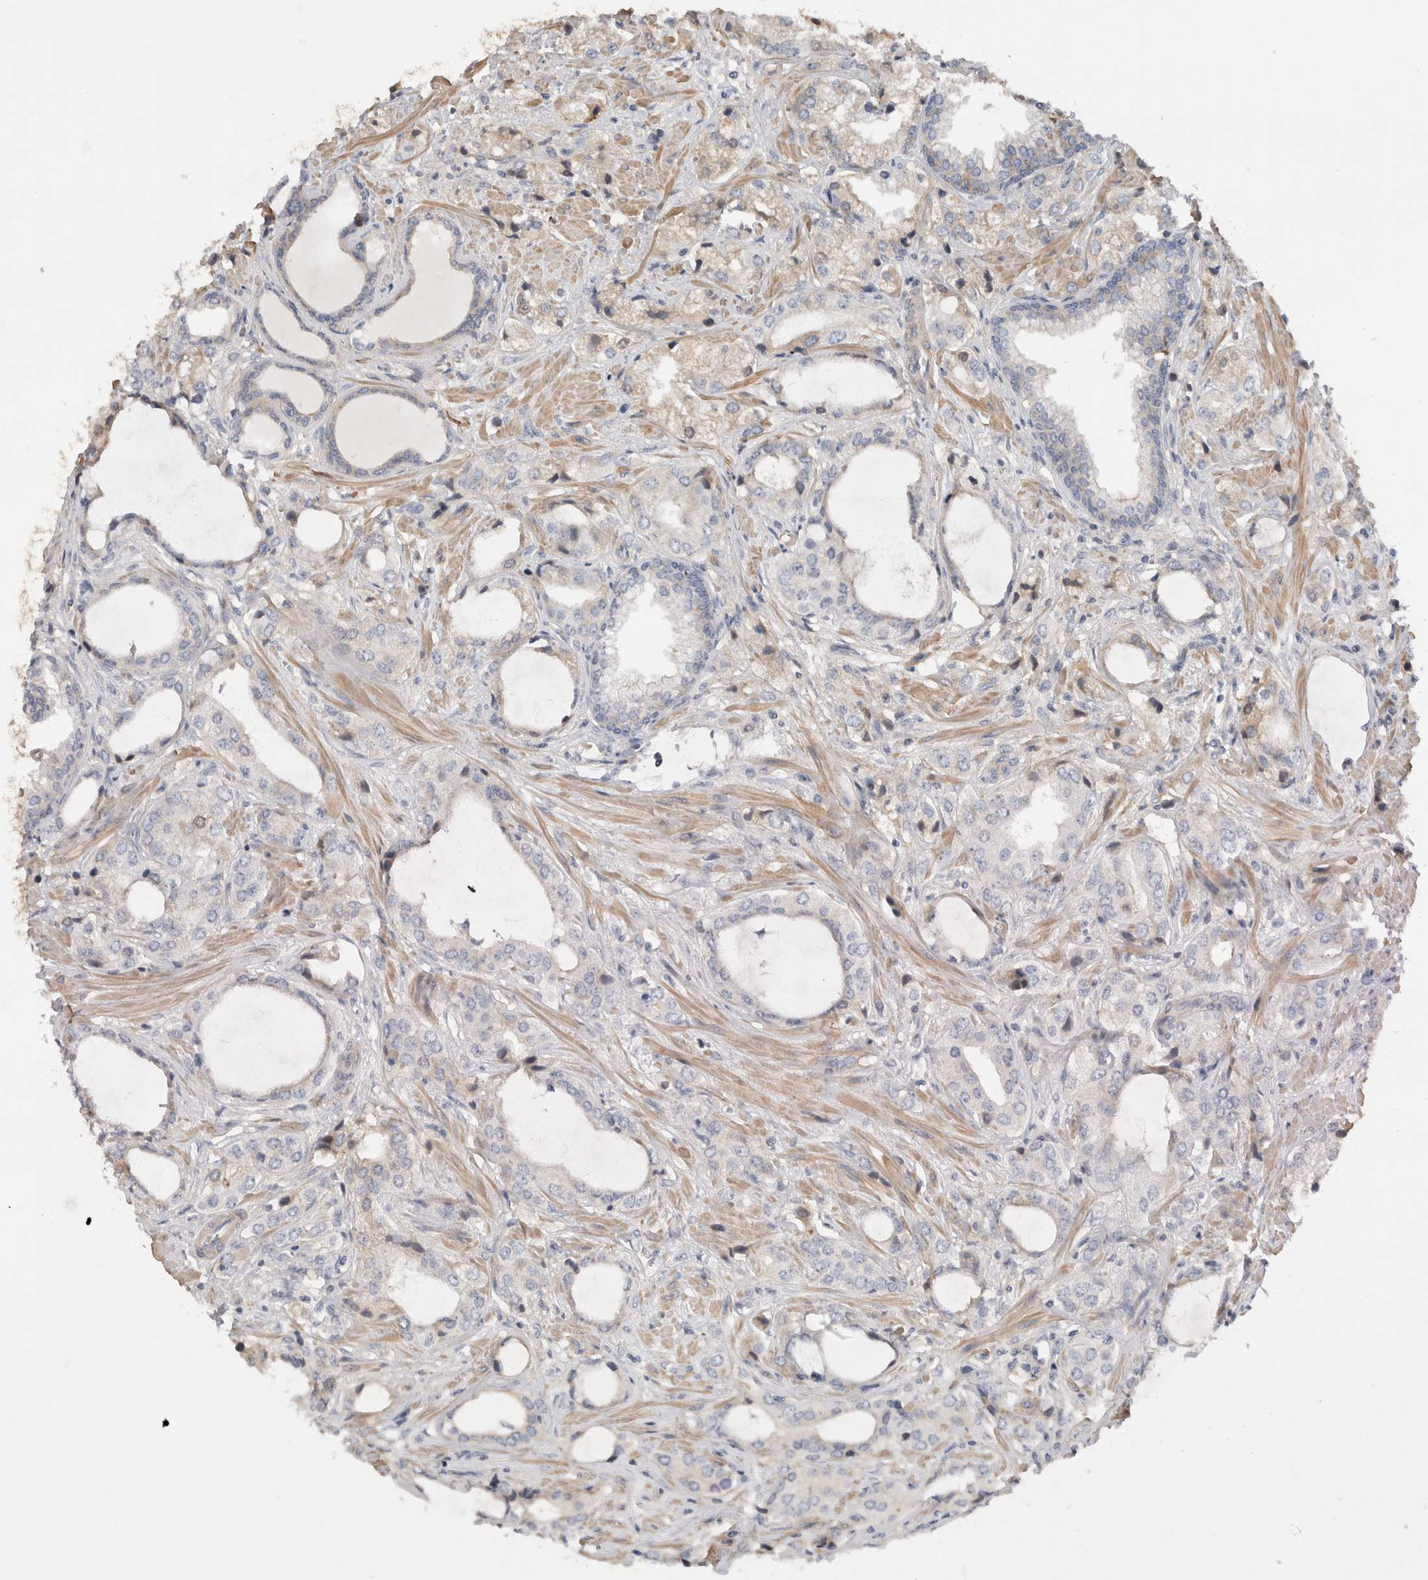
{"staining": {"intensity": "weak", "quantity": "<25%", "location": "cytoplasmic/membranous"}, "tissue": "prostate cancer", "cell_type": "Tumor cells", "image_type": "cancer", "snomed": [{"axis": "morphology", "description": "Adenocarcinoma, High grade"}, {"axis": "topography", "description": "Prostate"}], "caption": "Immunohistochemical staining of high-grade adenocarcinoma (prostate) shows no significant staining in tumor cells.", "gene": "CFI", "patient": {"sex": "male", "age": 66}}